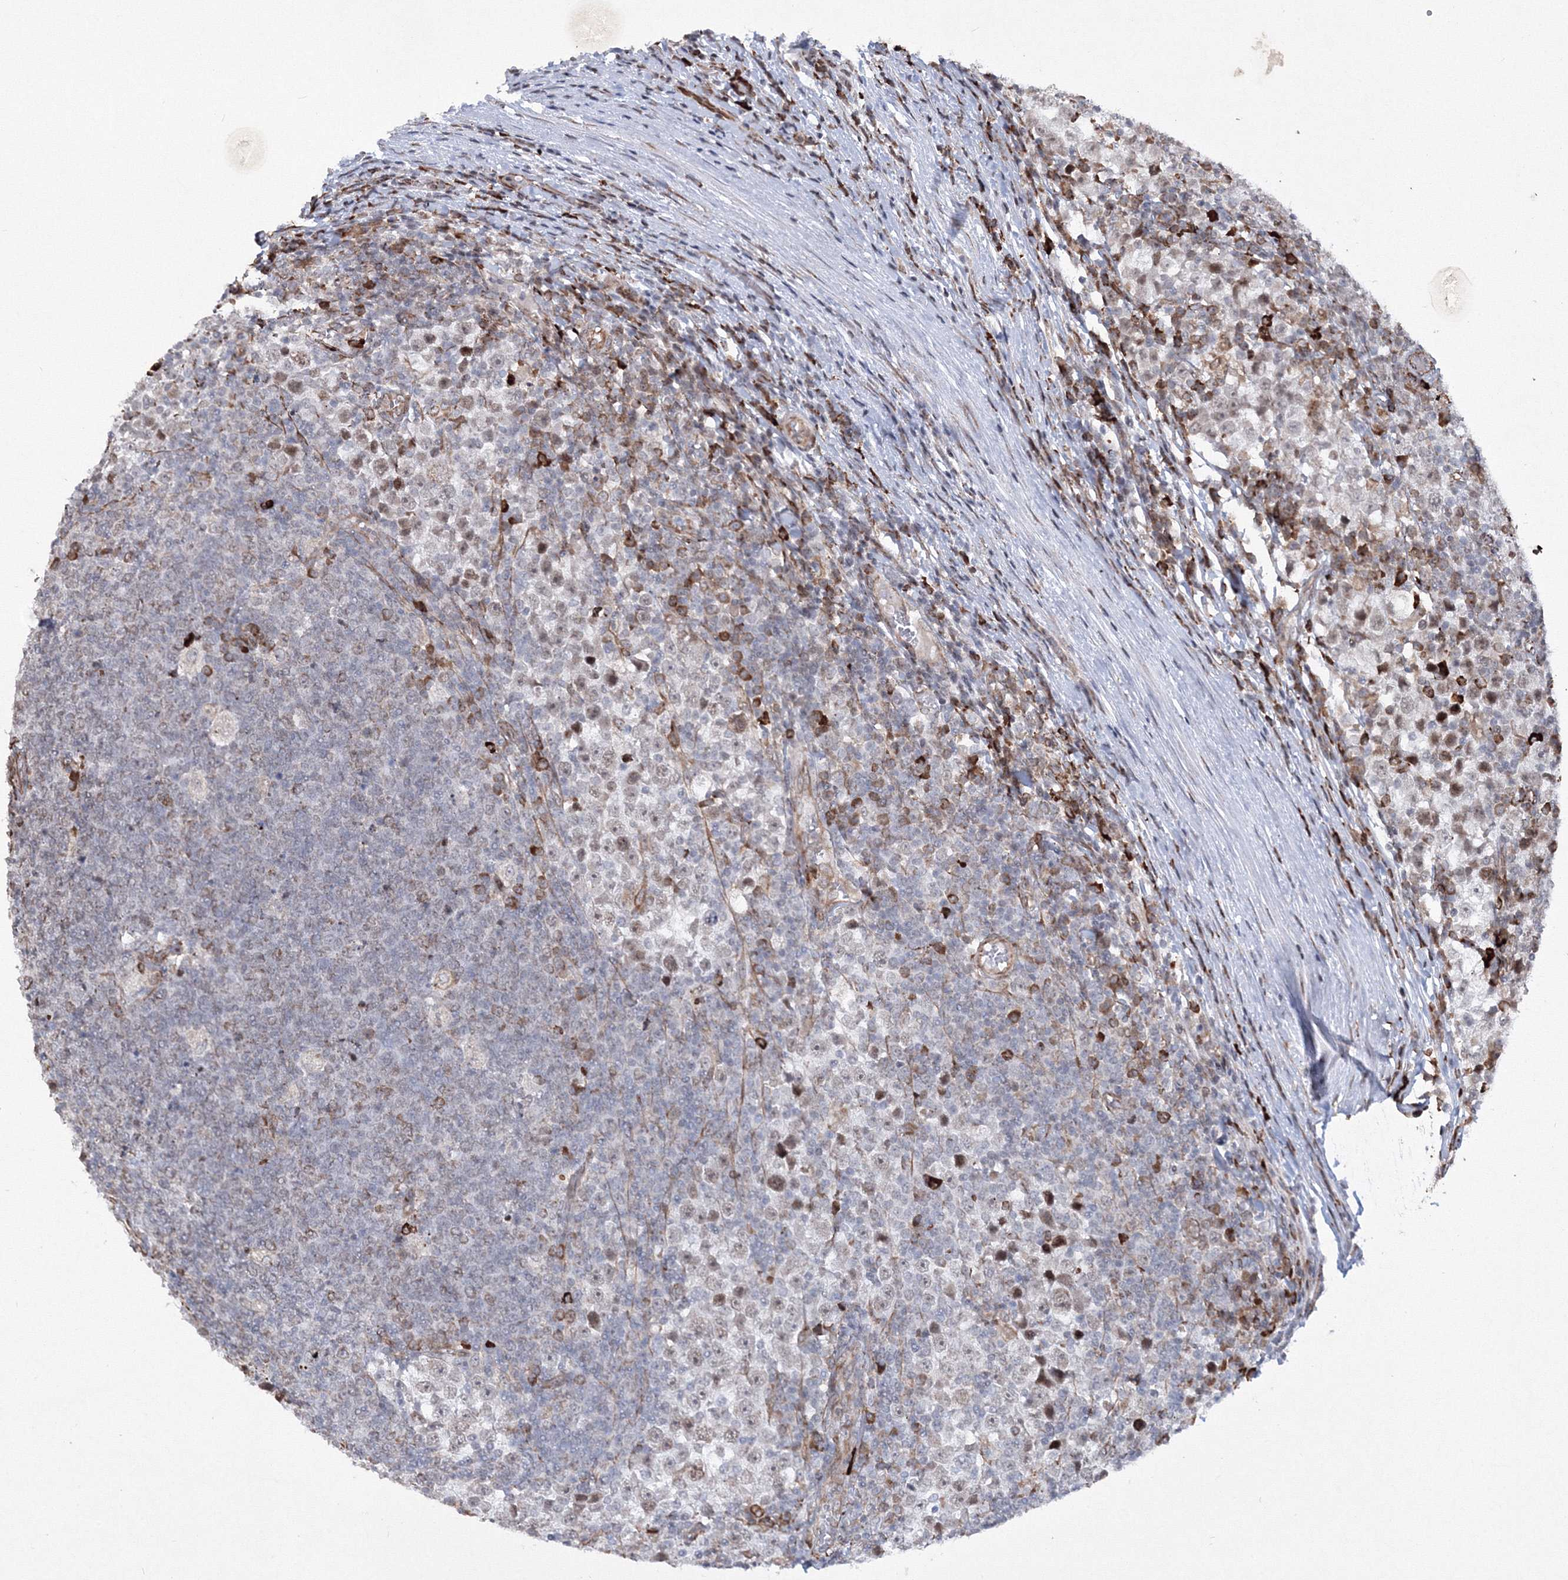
{"staining": {"intensity": "weak", "quantity": "25%-75%", "location": "nuclear"}, "tissue": "testis cancer", "cell_type": "Tumor cells", "image_type": "cancer", "snomed": [{"axis": "morphology", "description": "Seminoma, NOS"}, {"axis": "topography", "description": "Testis"}], "caption": "Approximately 25%-75% of tumor cells in testis seminoma show weak nuclear protein staining as visualized by brown immunohistochemical staining.", "gene": "EFCAB12", "patient": {"sex": "male", "age": 65}}